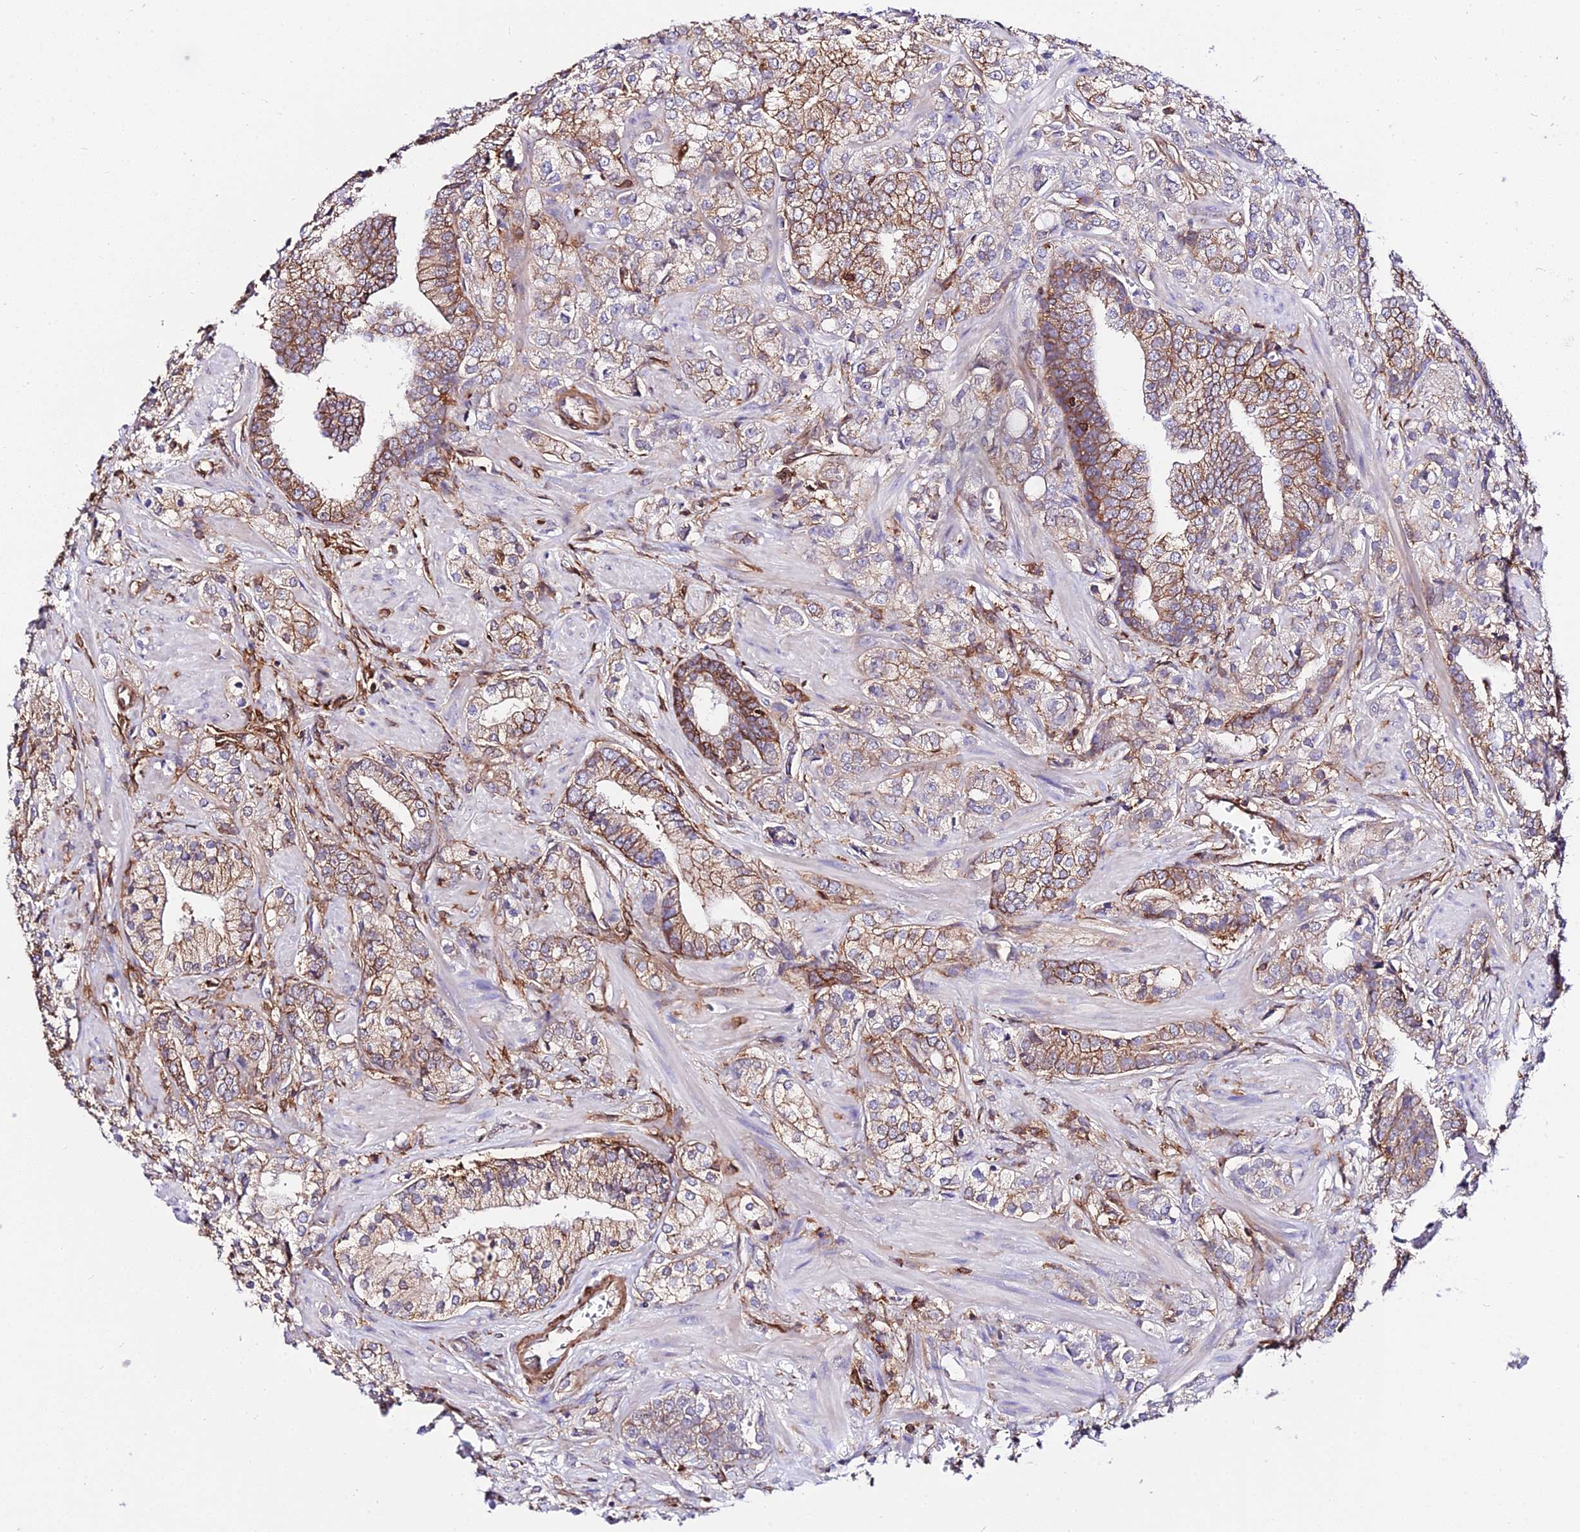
{"staining": {"intensity": "moderate", "quantity": ">75%", "location": "cytoplasmic/membranous"}, "tissue": "prostate cancer", "cell_type": "Tumor cells", "image_type": "cancer", "snomed": [{"axis": "morphology", "description": "Adenocarcinoma, High grade"}, {"axis": "topography", "description": "Prostate"}], "caption": "Moderate cytoplasmic/membranous expression for a protein is identified in about >75% of tumor cells of high-grade adenocarcinoma (prostate) using IHC.", "gene": "CSRP1", "patient": {"sex": "male", "age": 50}}